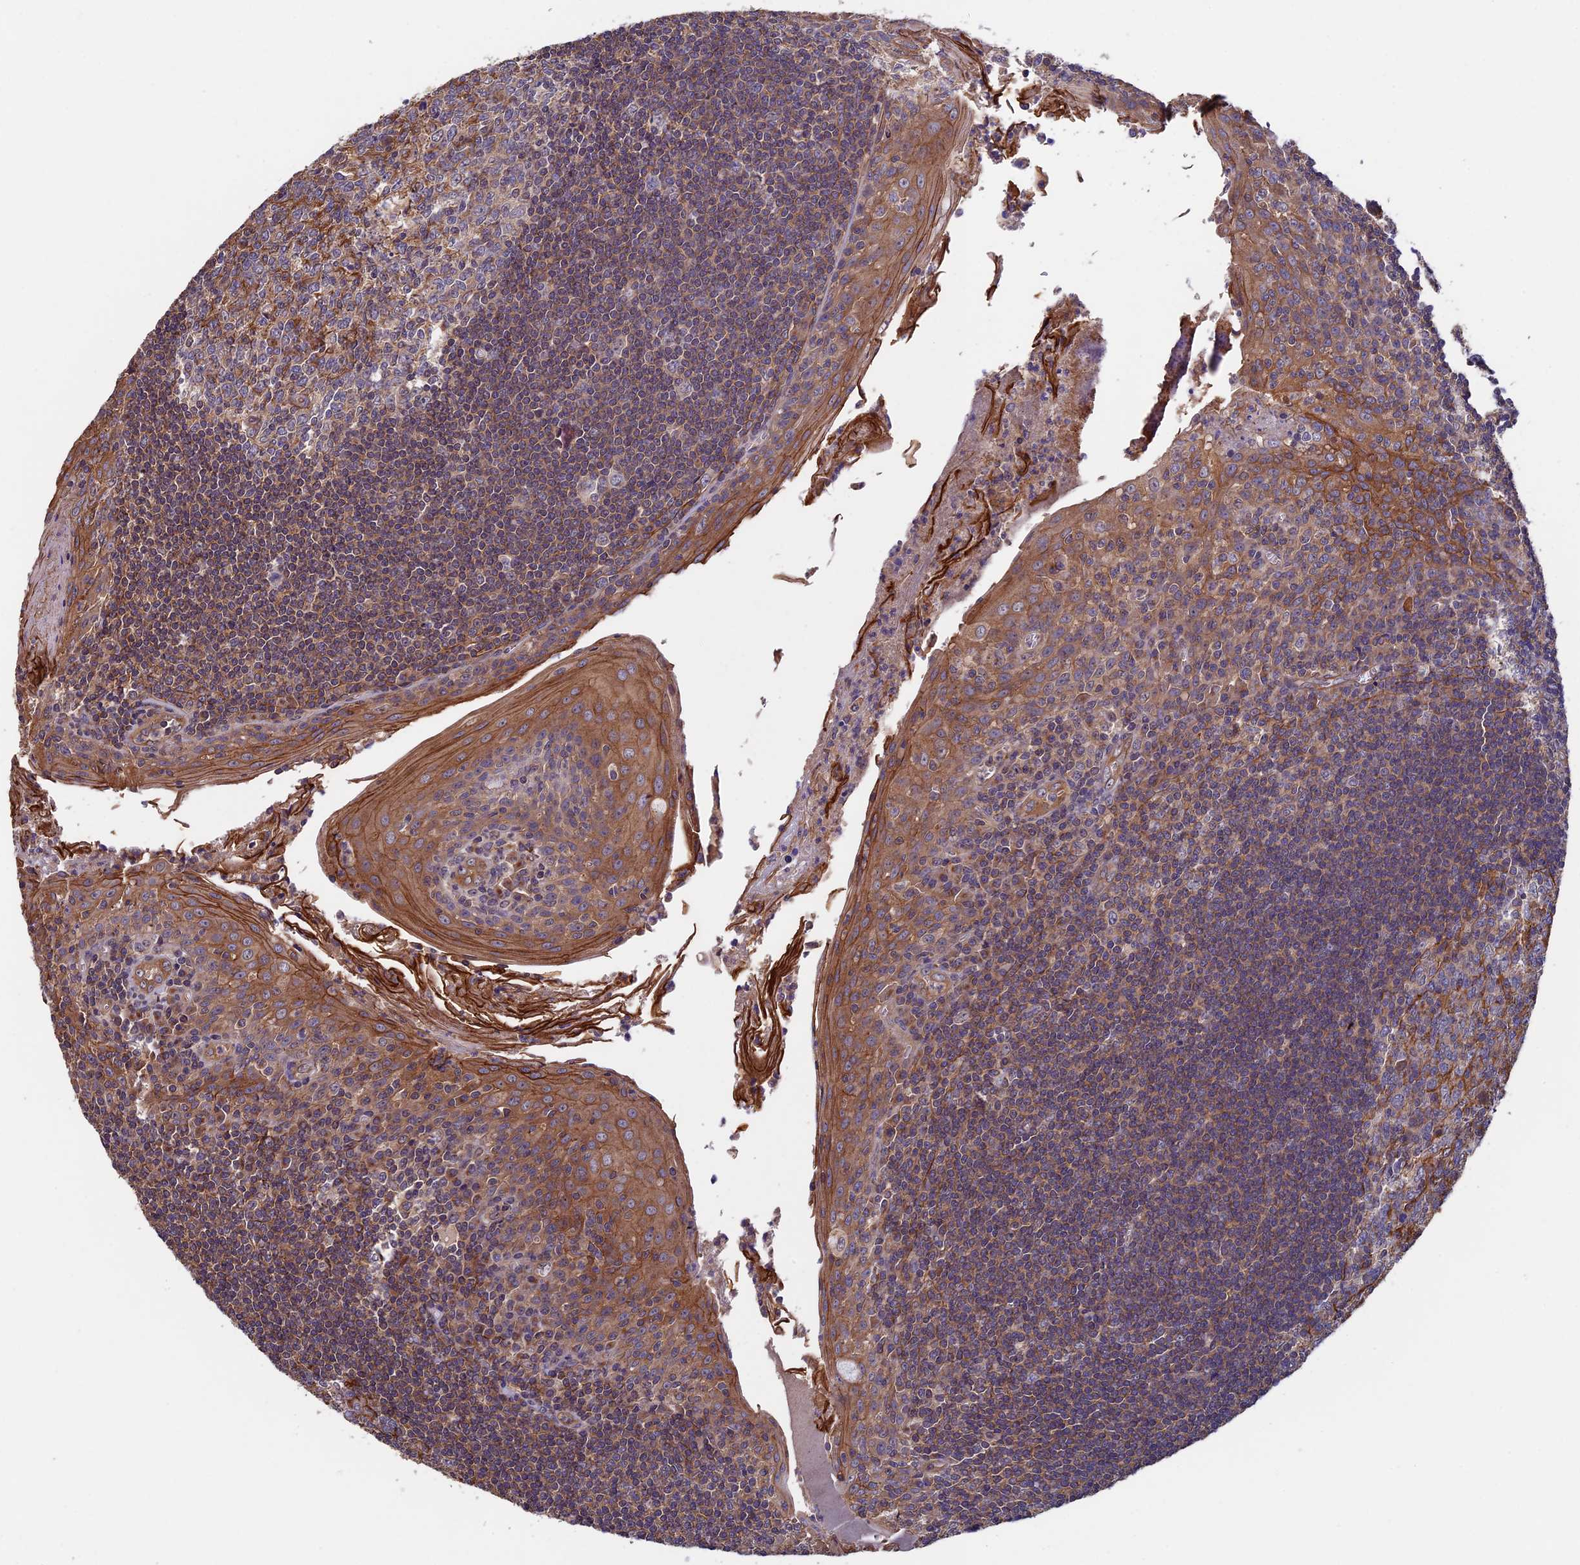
{"staining": {"intensity": "moderate", "quantity": "25%-75%", "location": "cytoplasmic/membranous"}, "tissue": "tonsil", "cell_type": "Germinal center cells", "image_type": "normal", "snomed": [{"axis": "morphology", "description": "Normal tissue, NOS"}, {"axis": "topography", "description": "Tonsil"}], "caption": "A high-resolution image shows immunohistochemistry (IHC) staining of normal tonsil, which displays moderate cytoplasmic/membranous positivity in approximately 25%-75% of germinal center cells.", "gene": "SLC9A5", "patient": {"sex": "male", "age": 27}}